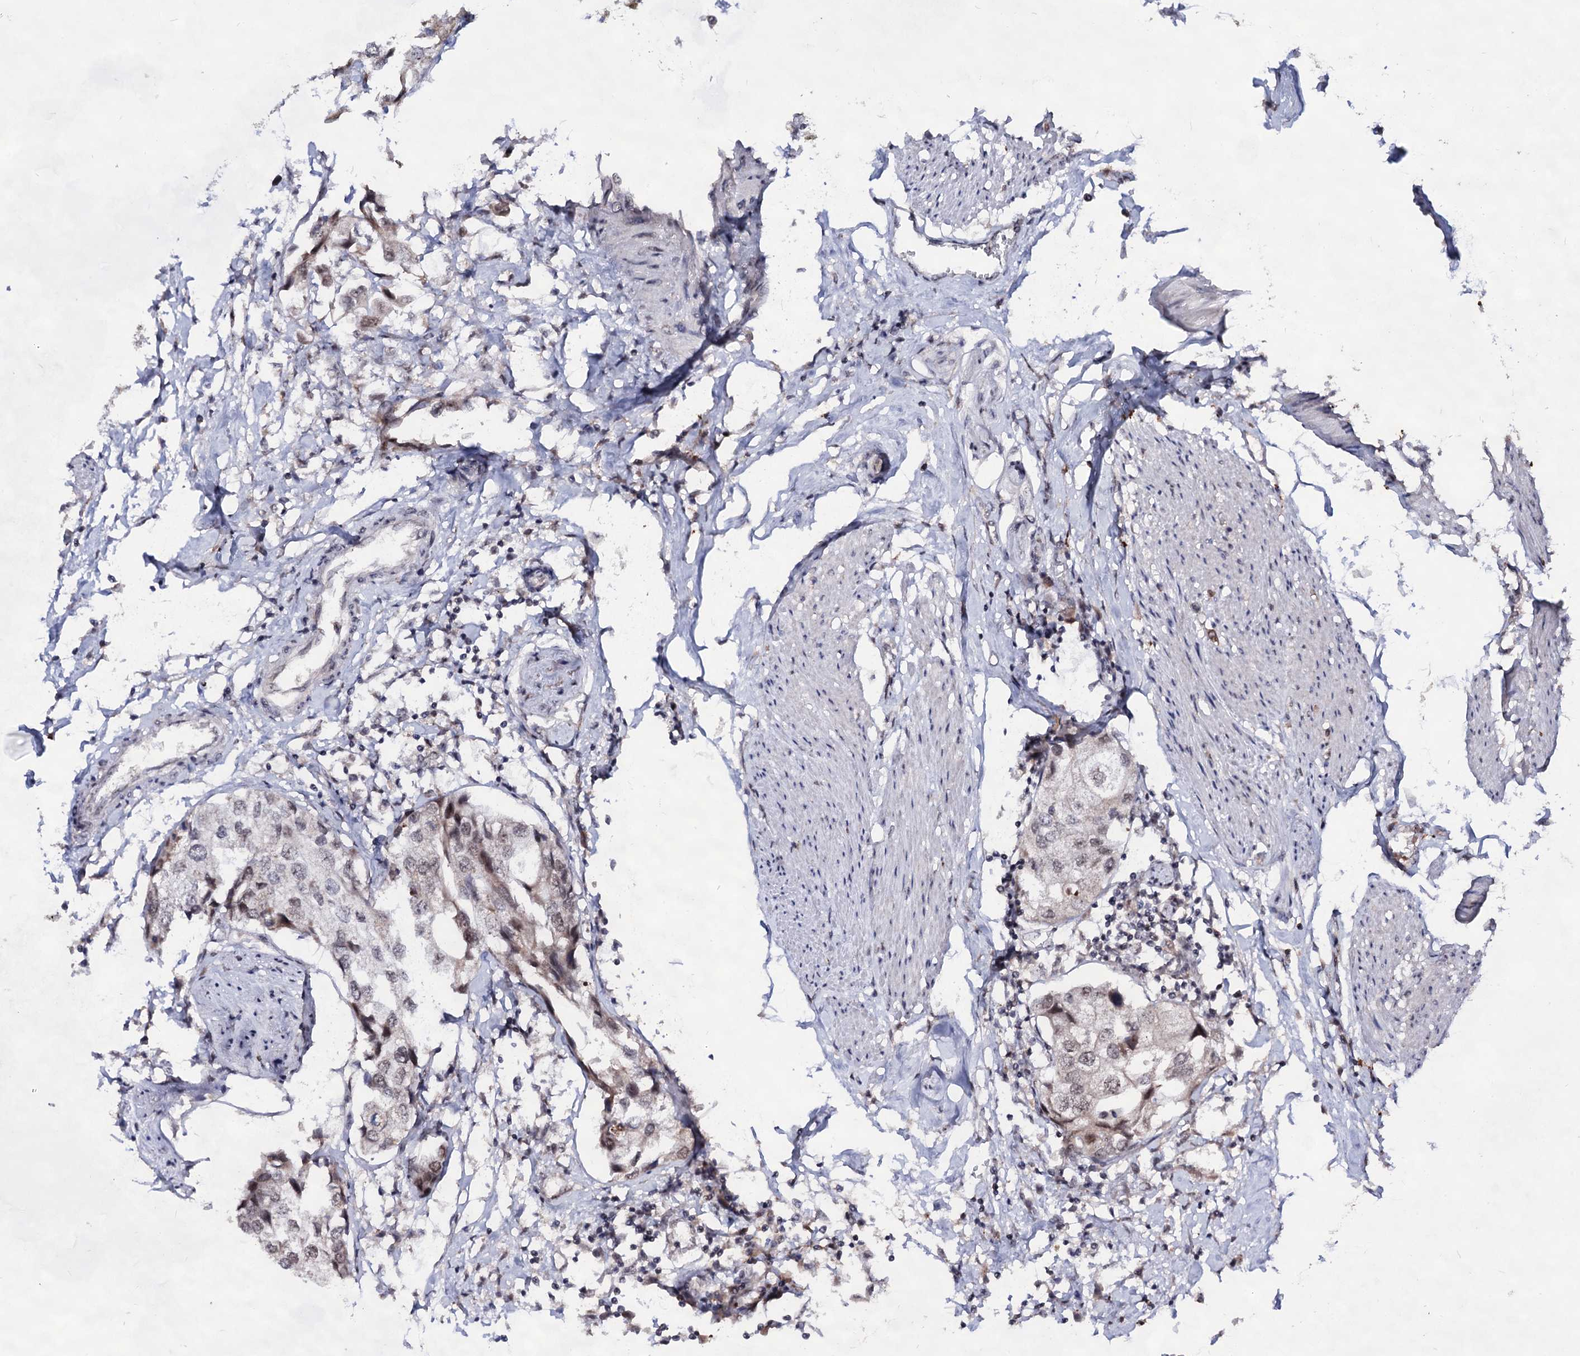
{"staining": {"intensity": "moderate", "quantity": "25%-75%", "location": "nuclear"}, "tissue": "urothelial cancer", "cell_type": "Tumor cells", "image_type": "cancer", "snomed": [{"axis": "morphology", "description": "Urothelial carcinoma, High grade"}, {"axis": "topography", "description": "Urinary bladder"}], "caption": "Urothelial cancer tissue shows moderate nuclear positivity in about 25%-75% of tumor cells, visualized by immunohistochemistry.", "gene": "EXOSC10", "patient": {"sex": "male", "age": 64}}